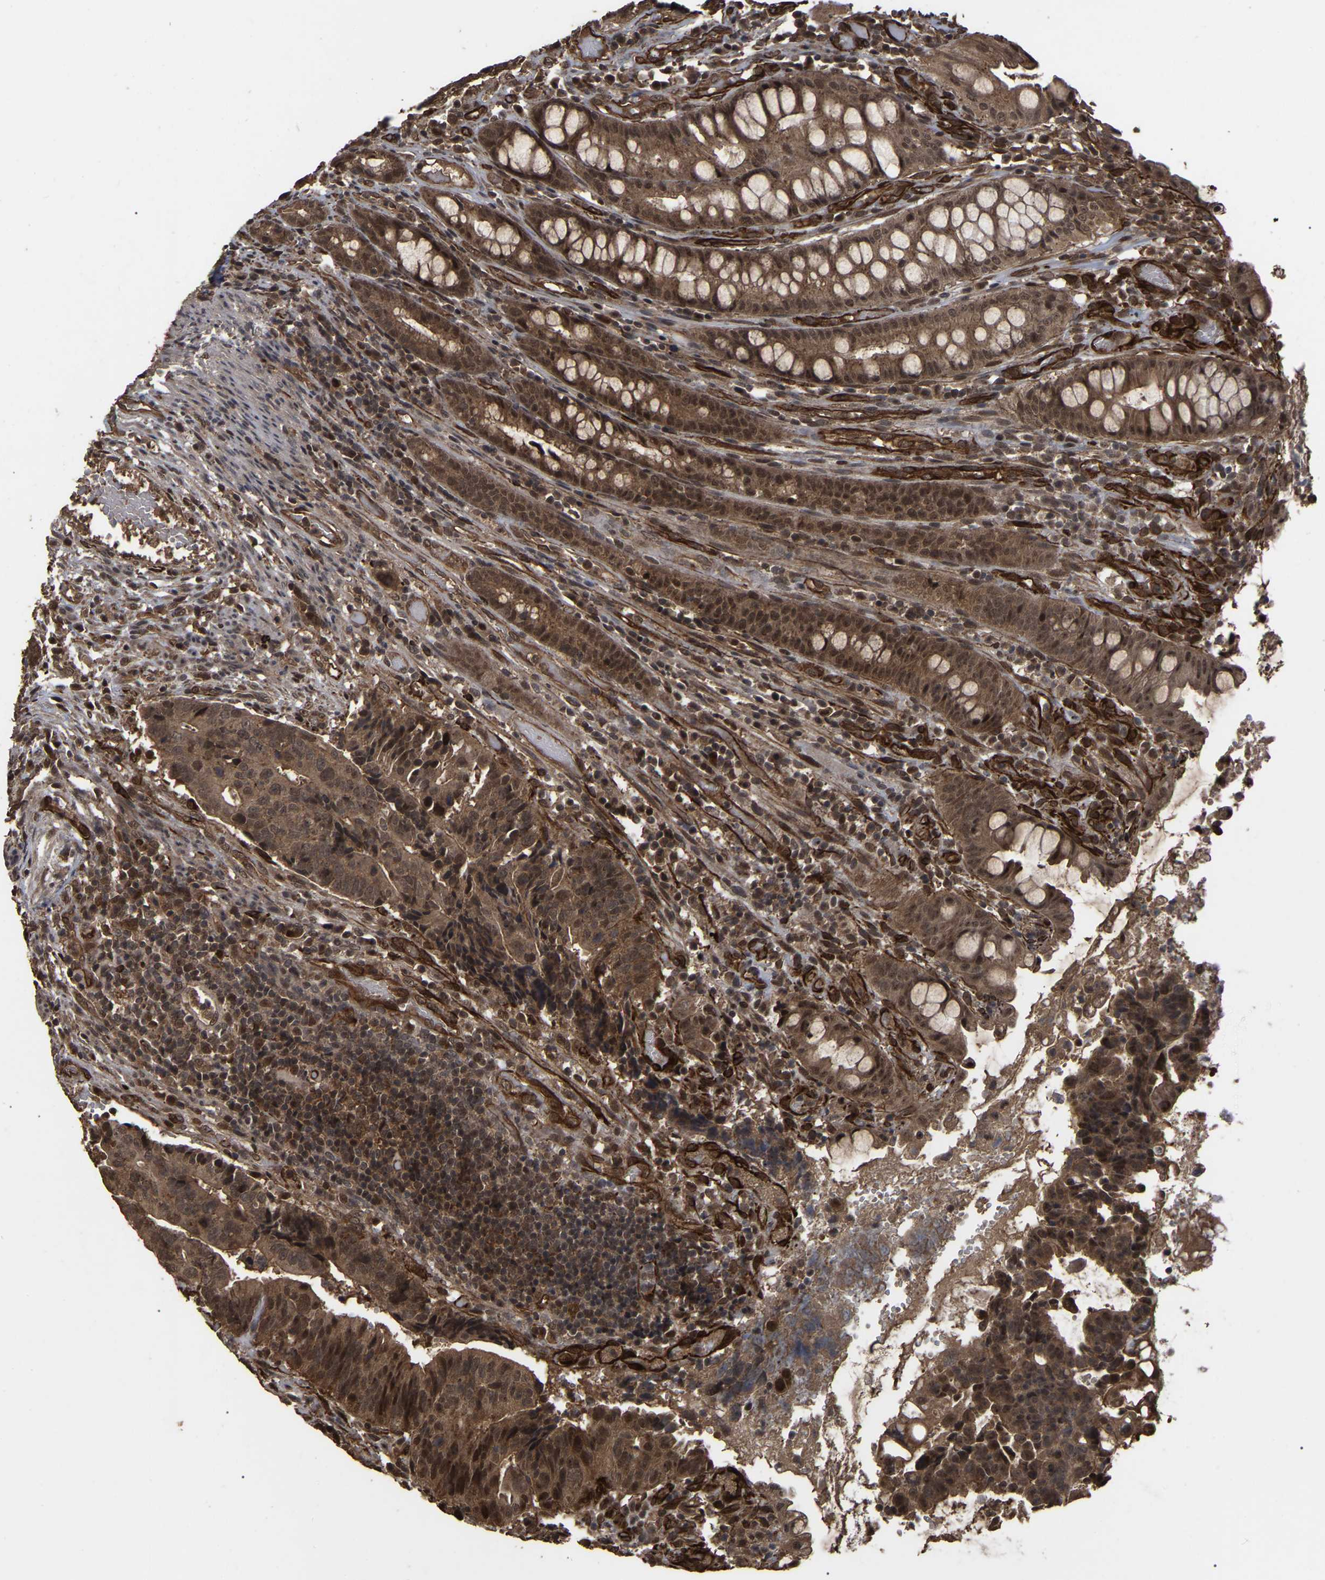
{"staining": {"intensity": "moderate", "quantity": ">75%", "location": "cytoplasmic/membranous,nuclear"}, "tissue": "colorectal cancer", "cell_type": "Tumor cells", "image_type": "cancer", "snomed": [{"axis": "morphology", "description": "Adenocarcinoma, NOS"}, {"axis": "topography", "description": "Colon"}], "caption": "An image showing moderate cytoplasmic/membranous and nuclear staining in about >75% of tumor cells in colorectal cancer (adenocarcinoma), as visualized by brown immunohistochemical staining.", "gene": "FAM161B", "patient": {"sex": "female", "age": 57}}